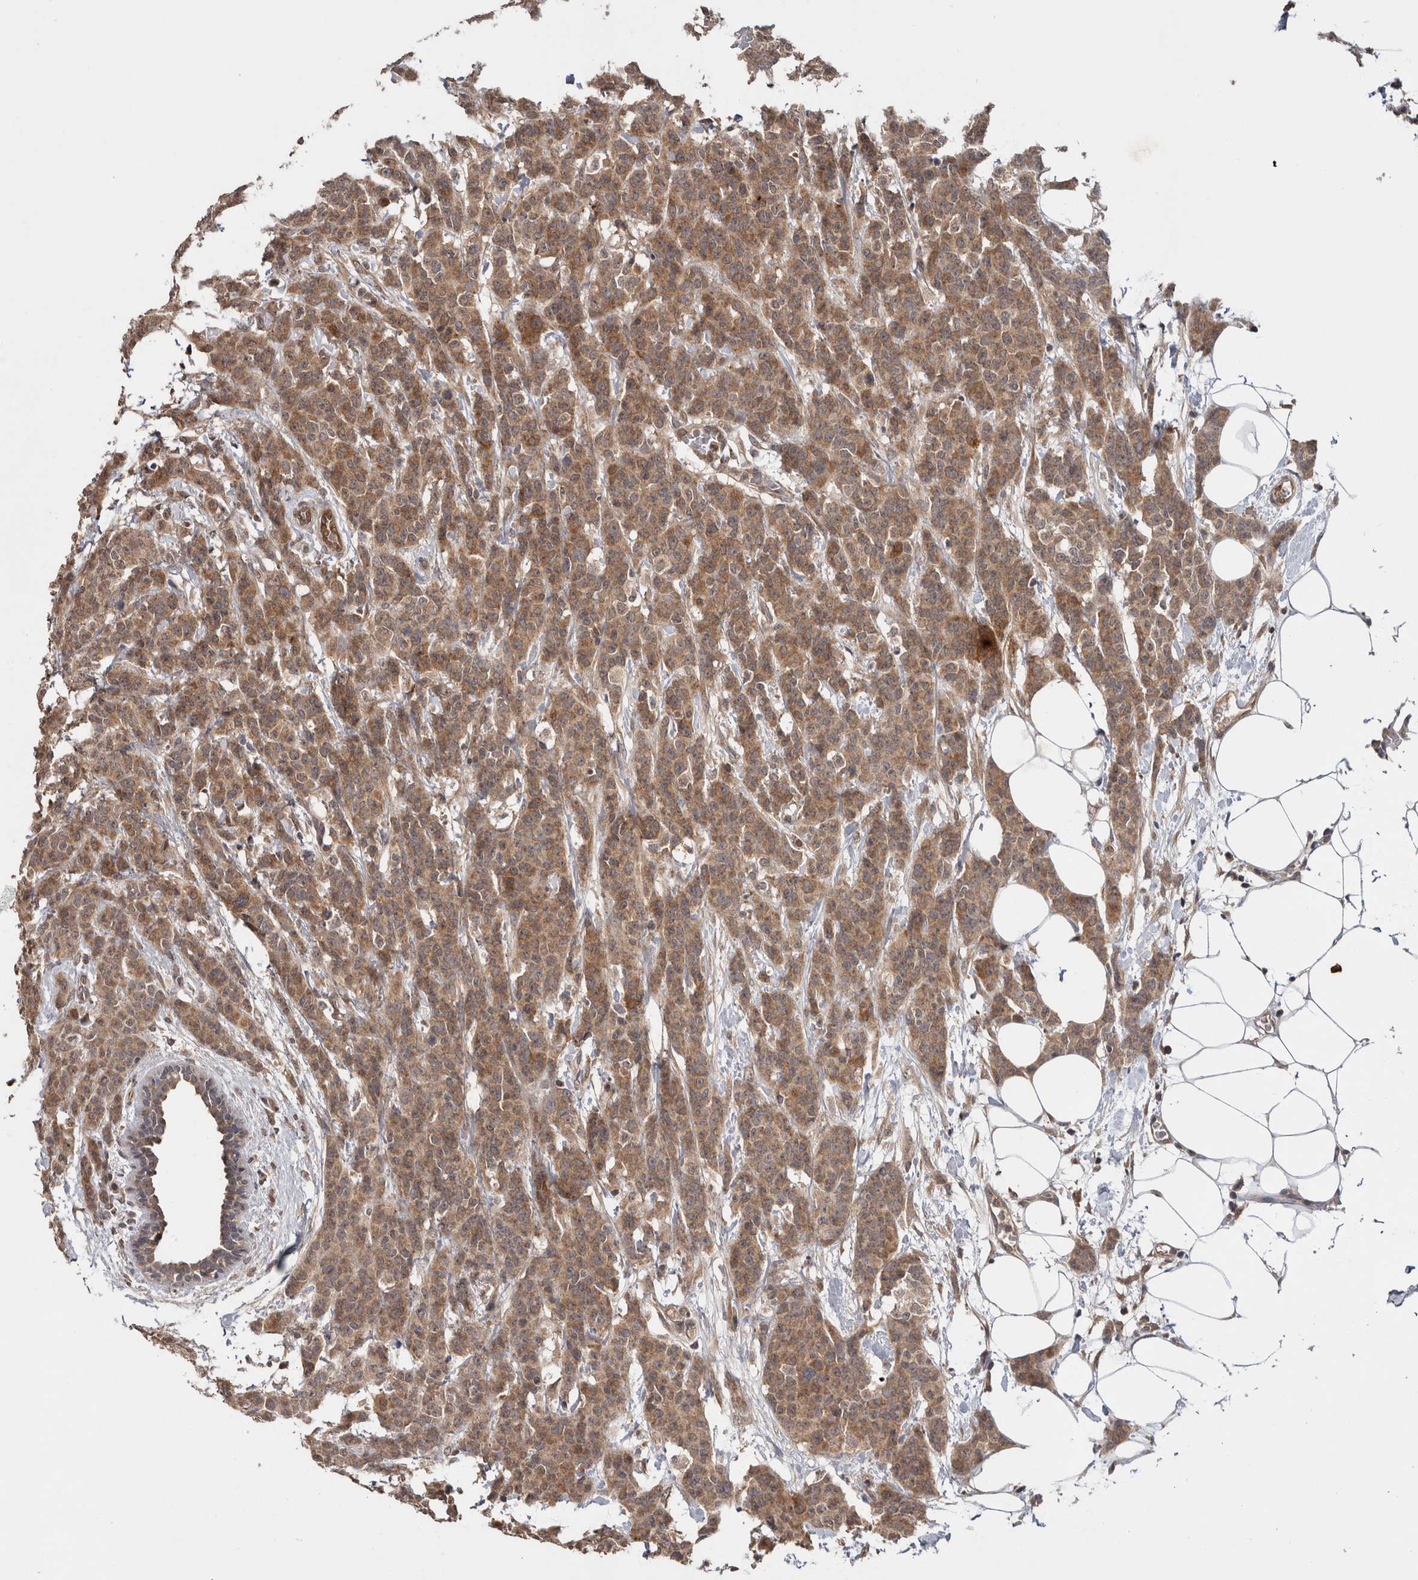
{"staining": {"intensity": "moderate", "quantity": ">75%", "location": "cytoplasmic/membranous"}, "tissue": "breast cancer", "cell_type": "Tumor cells", "image_type": "cancer", "snomed": [{"axis": "morphology", "description": "Normal tissue, NOS"}, {"axis": "morphology", "description": "Duct carcinoma"}, {"axis": "topography", "description": "Breast"}], "caption": "A medium amount of moderate cytoplasmic/membranous positivity is appreciated in about >75% of tumor cells in breast cancer (intraductal carcinoma) tissue. Ihc stains the protein of interest in brown and the nuclei are stained blue.", "gene": "HMOX2", "patient": {"sex": "female", "age": 40}}